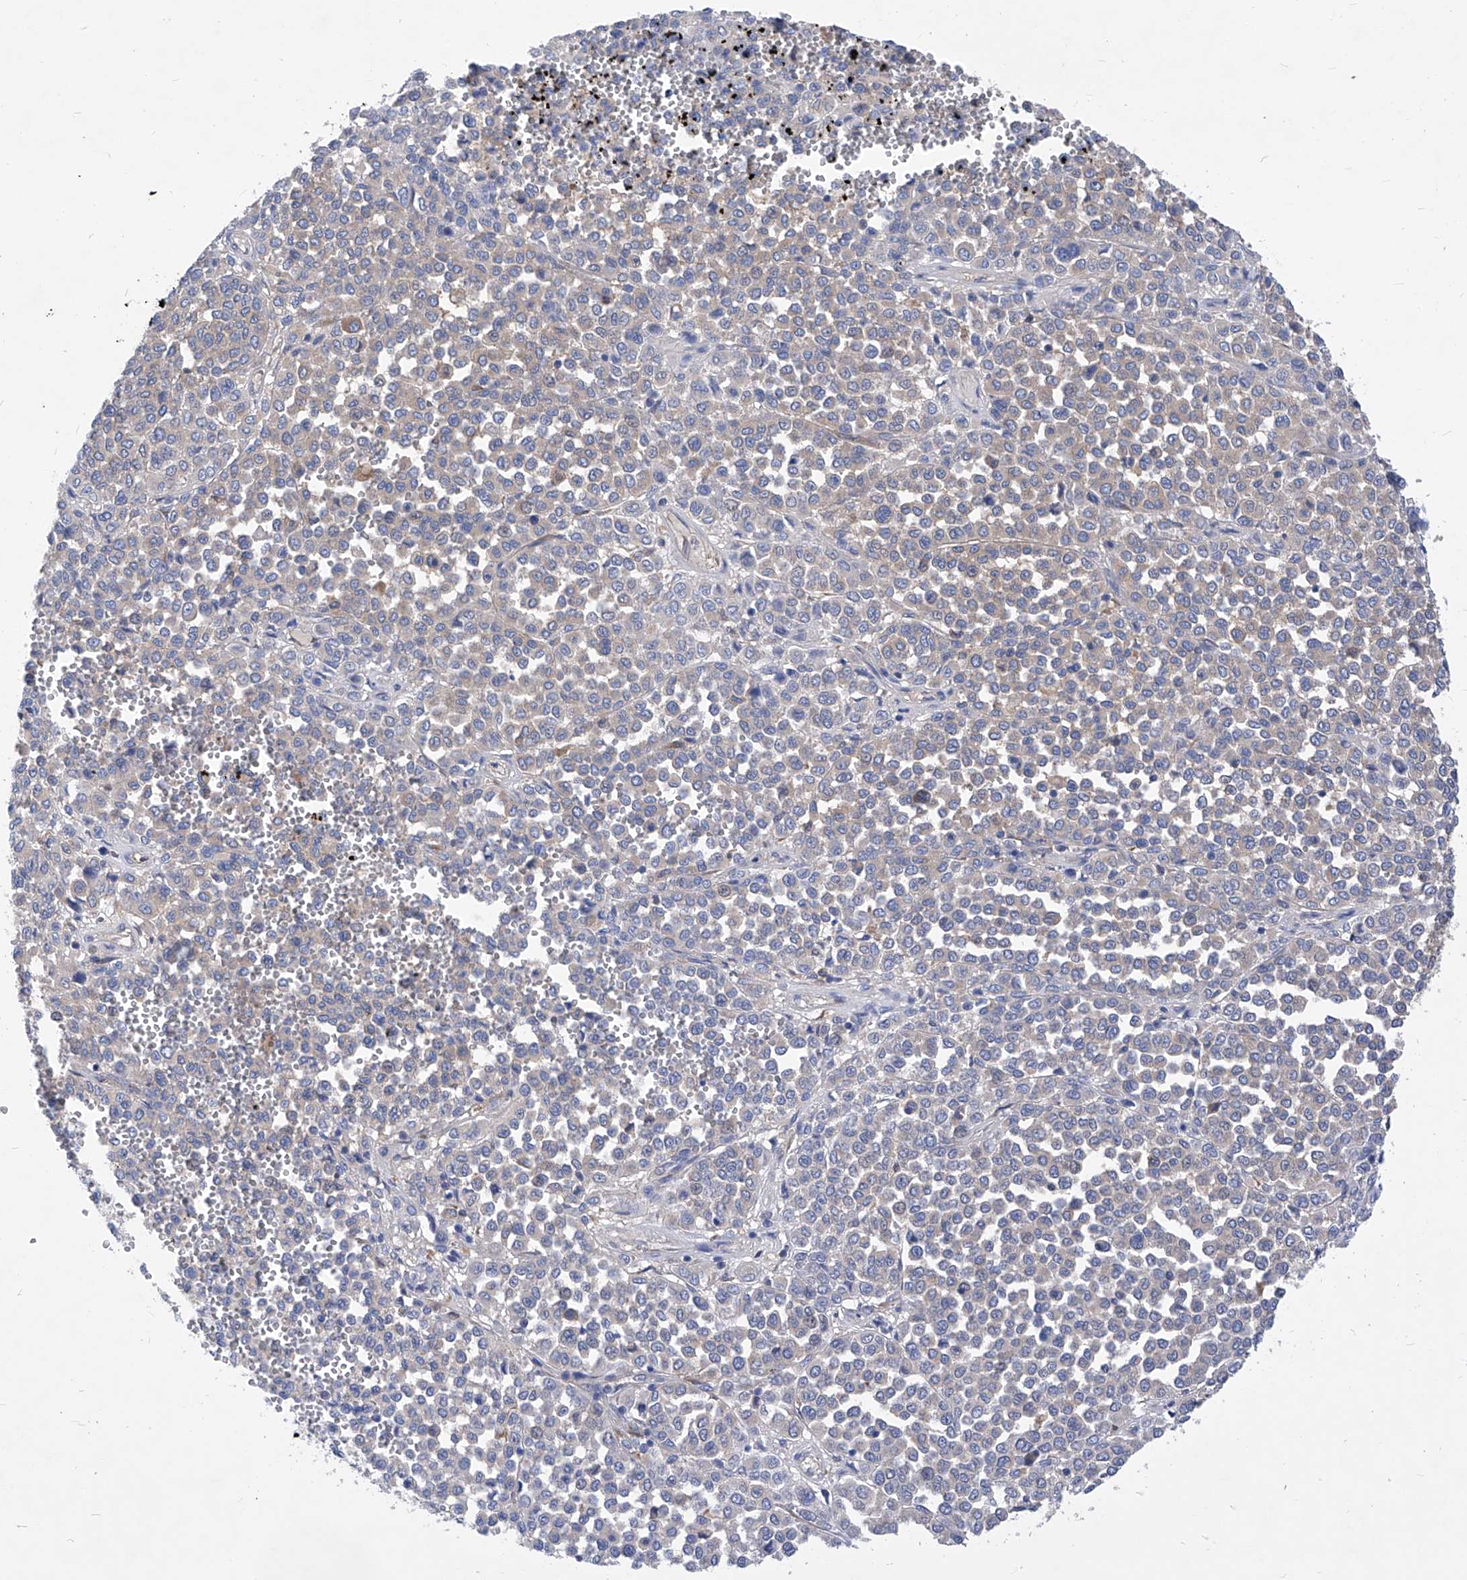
{"staining": {"intensity": "weak", "quantity": "<25%", "location": "cytoplasmic/membranous"}, "tissue": "melanoma", "cell_type": "Tumor cells", "image_type": "cancer", "snomed": [{"axis": "morphology", "description": "Malignant melanoma, Metastatic site"}, {"axis": "topography", "description": "Pancreas"}], "caption": "A high-resolution histopathology image shows immunohistochemistry (IHC) staining of malignant melanoma (metastatic site), which exhibits no significant staining in tumor cells.", "gene": "XPNPEP1", "patient": {"sex": "female", "age": 30}}